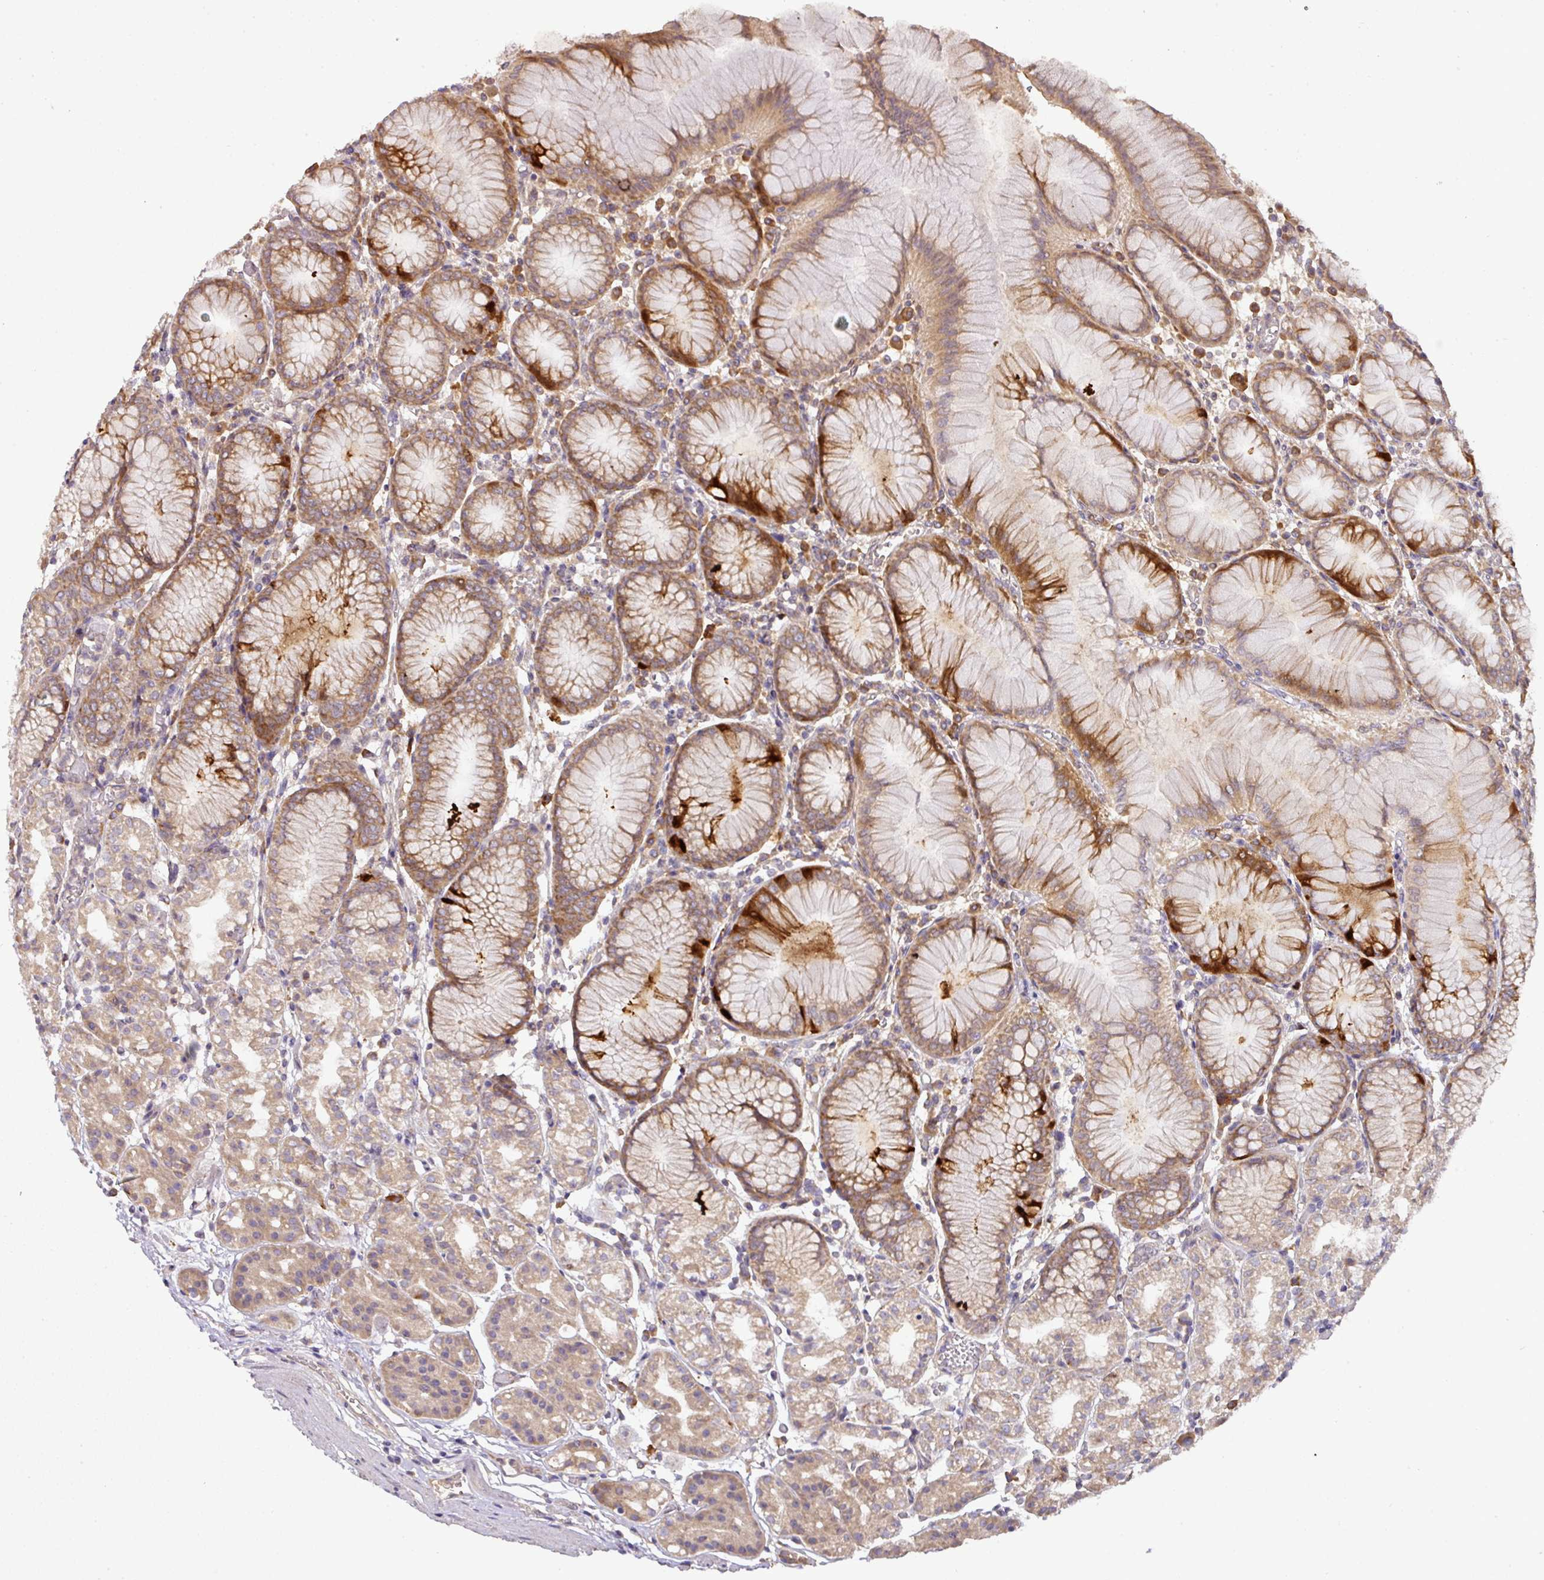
{"staining": {"intensity": "moderate", "quantity": "25%-75%", "location": "cytoplasmic/membranous"}, "tissue": "stomach", "cell_type": "Glandular cells", "image_type": "normal", "snomed": [{"axis": "morphology", "description": "Normal tissue, NOS"}, {"axis": "topography", "description": "Stomach"}], "caption": "Stomach stained for a protein exhibits moderate cytoplasmic/membranous positivity in glandular cells. Nuclei are stained in blue.", "gene": "GALP", "patient": {"sex": "female", "age": 57}}